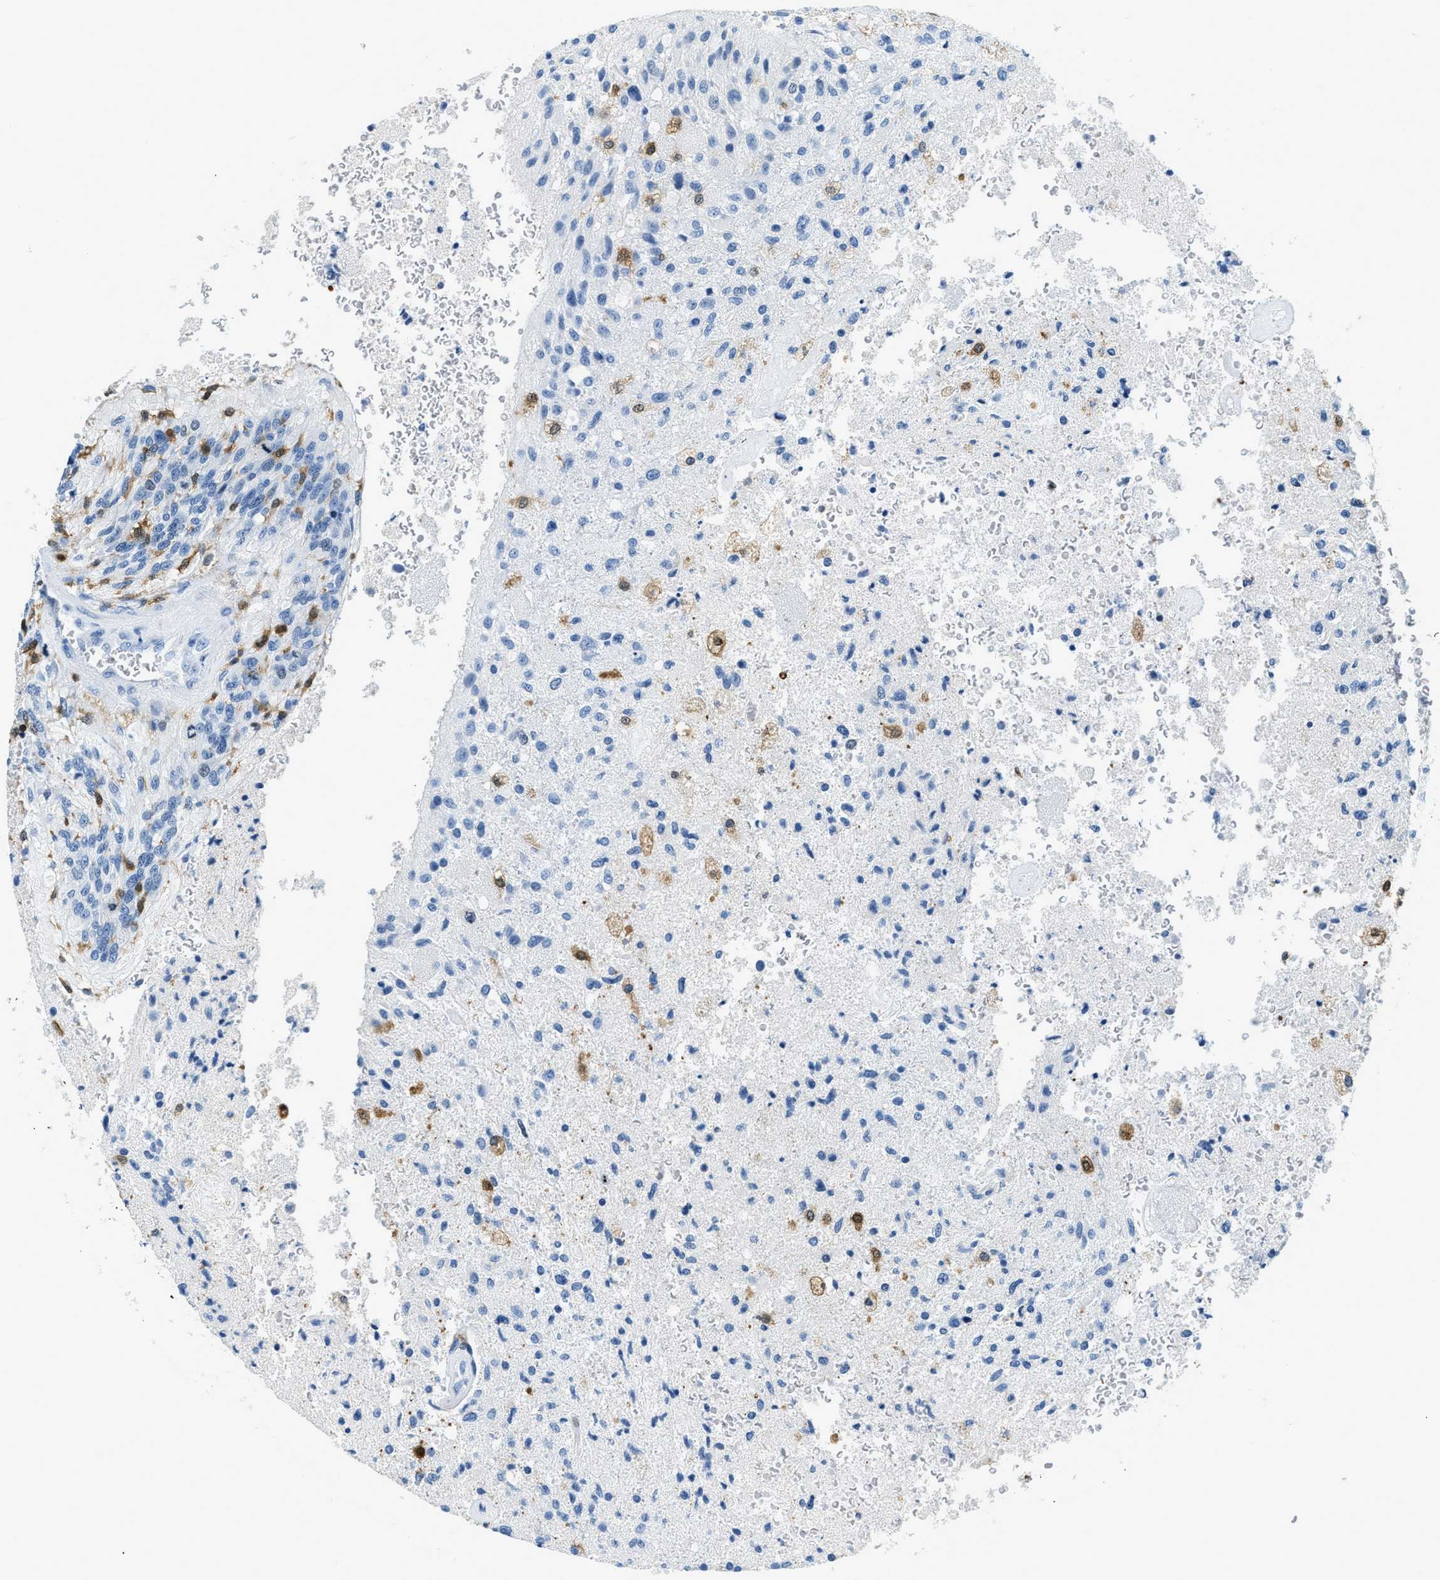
{"staining": {"intensity": "negative", "quantity": "none", "location": "none"}, "tissue": "glioma", "cell_type": "Tumor cells", "image_type": "cancer", "snomed": [{"axis": "morphology", "description": "Normal tissue, NOS"}, {"axis": "morphology", "description": "Glioma, malignant, High grade"}, {"axis": "topography", "description": "Cerebral cortex"}], "caption": "Protein analysis of glioma shows no significant positivity in tumor cells.", "gene": "CAPG", "patient": {"sex": "male", "age": 77}}